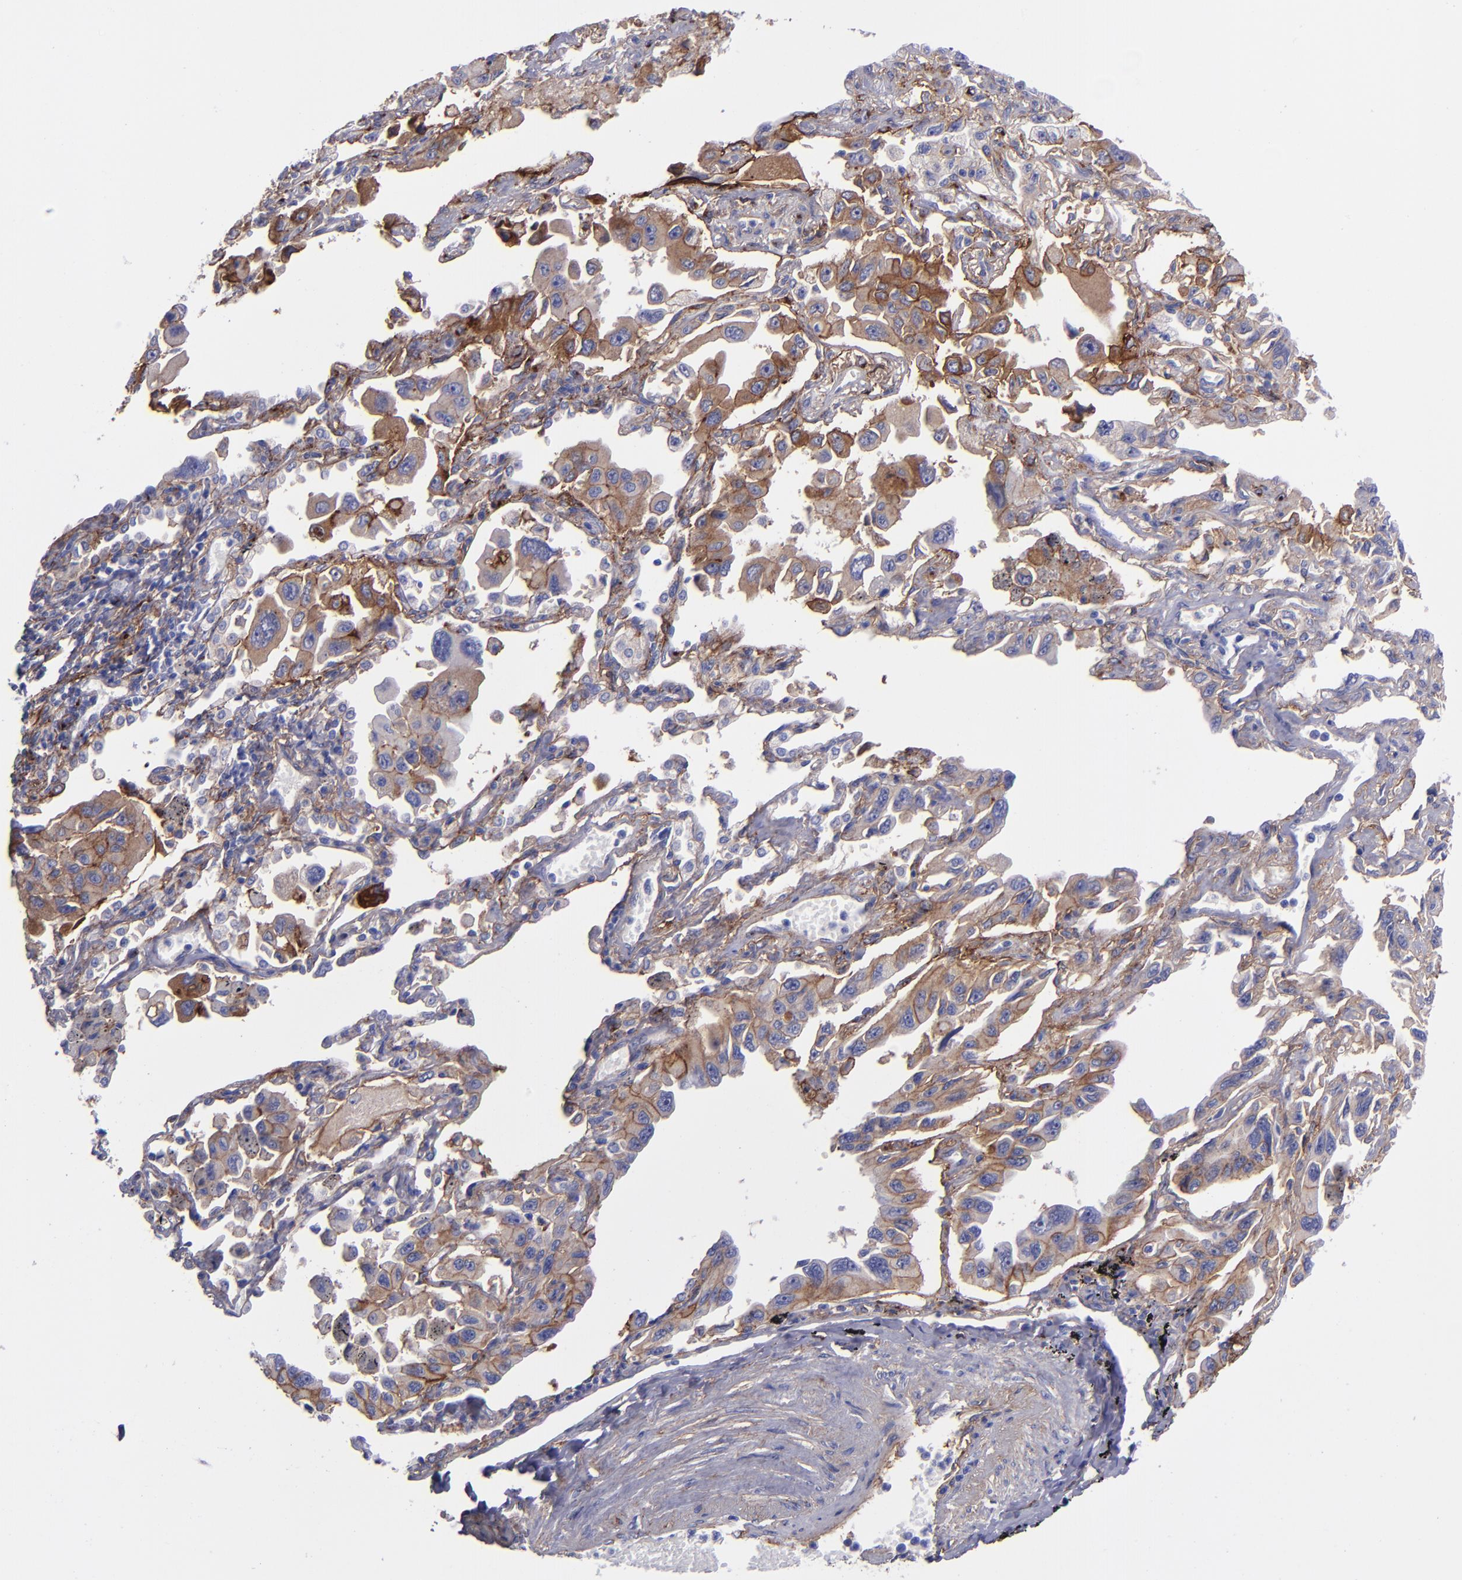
{"staining": {"intensity": "moderate", "quantity": ">75%", "location": "cytoplasmic/membranous"}, "tissue": "lung cancer", "cell_type": "Tumor cells", "image_type": "cancer", "snomed": [{"axis": "morphology", "description": "Adenocarcinoma, NOS"}, {"axis": "topography", "description": "Lung"}], "caption": "This photomicrograph exhibits lung adenocarcinoma stained with immunohistochemistry (IHC) to label a protein in brown. The cytoplasmic/membranous of tumor cells show moderate positivity for the protein. Nuclei are counter-stained blue.", "gene": "ITGAV", "patient": {"sex": "male", "age": 64}}